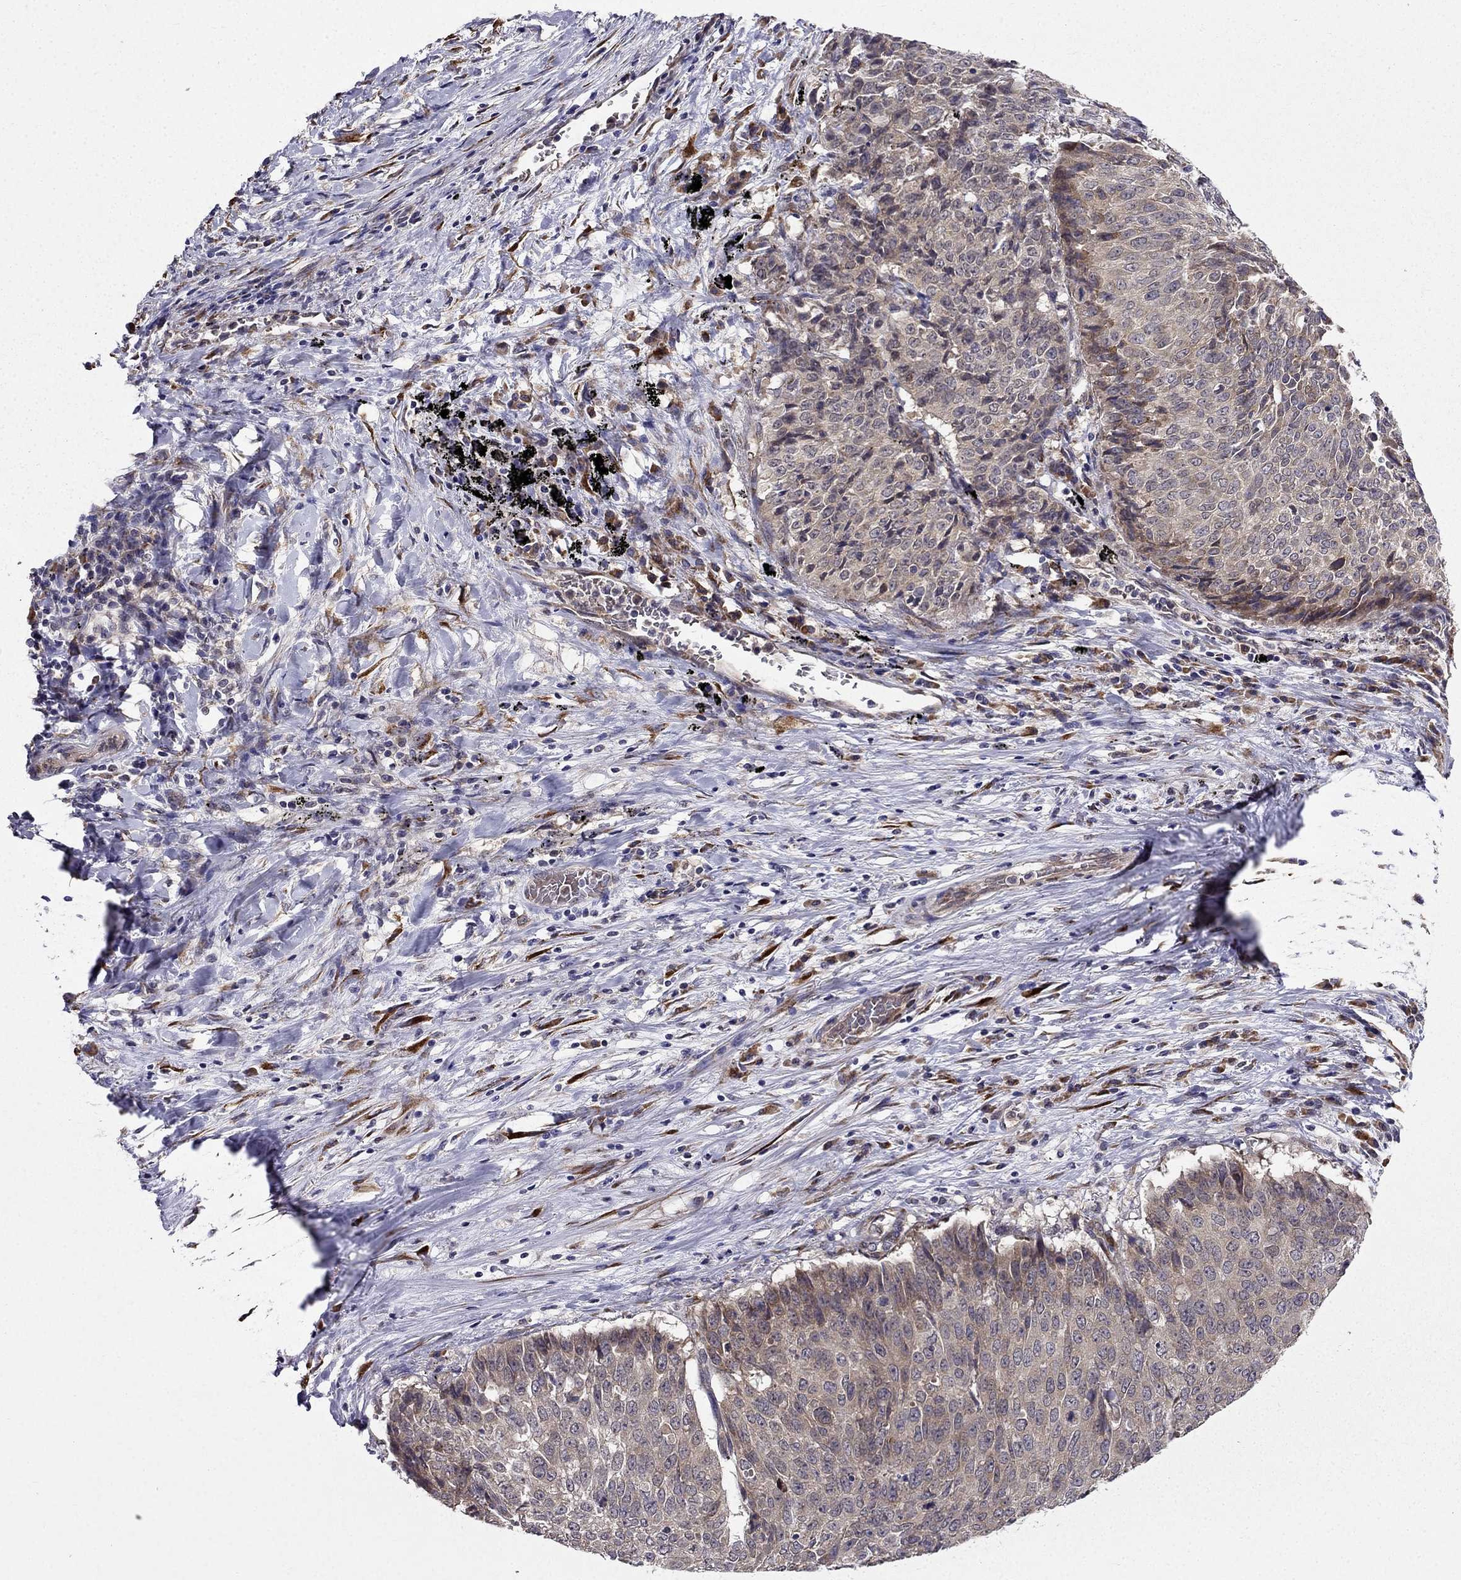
{"staining": {"intensity": "weak", "quantity": "25%-75%", "location": "cytoplasmic/membranous"}, "tissue": "lung cancer", "cell_type": "Tumor cells", "image_type": "cancer", "snomed": [{"axis": "morphology", "description": "Normal tissue, NOS"}, {"axis": "morphology", "description": "Squamous cell carcinoma, NOS"}, {"axis": "topography", "description": "Bronchus"}, {"axis": "topography", "description": "Lung"}], "caption": "This histopathology image reveals immunohistochemistry staining of human lung squamous cell carcinoma, with low weak cytoplasmic/membranous expression in approximately 25%-75% of tumor cells.", "gene": "ARHGEF28", "patient": {"sex": "male", "age": 64}}